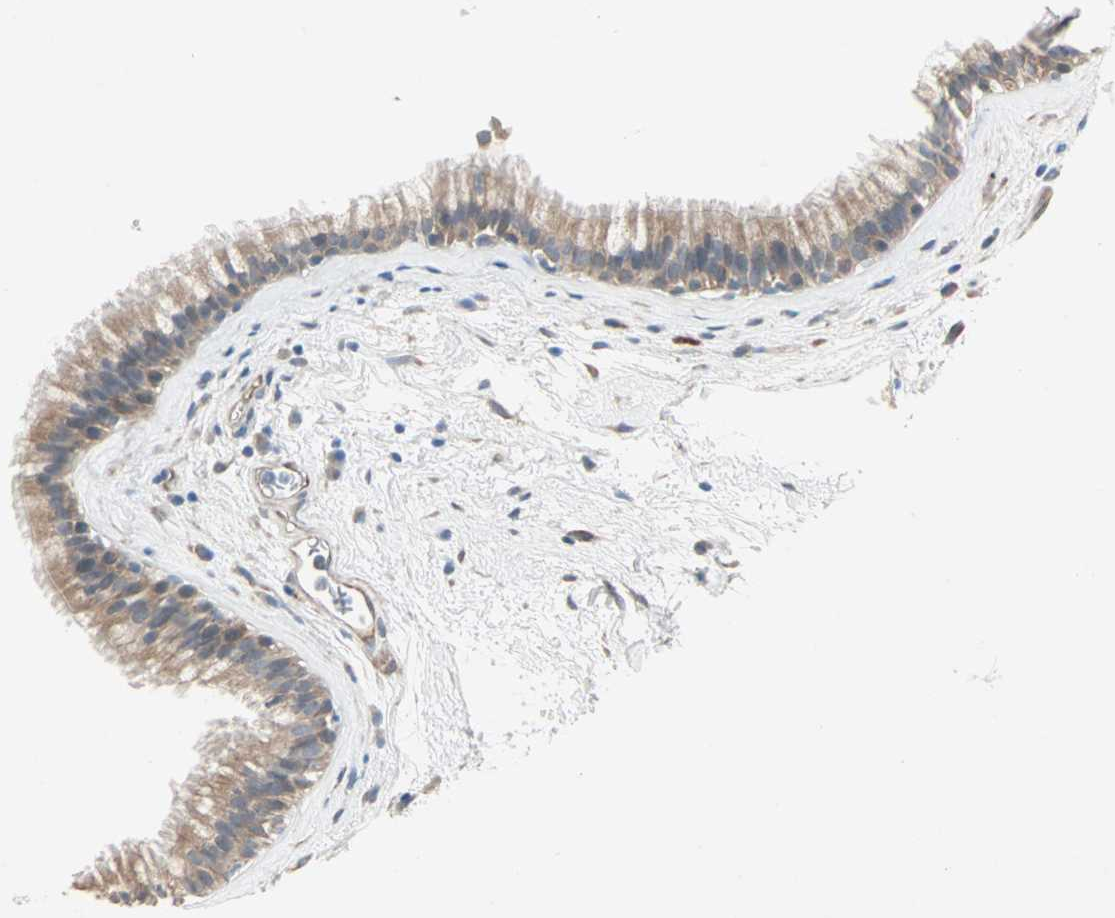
{"staining": {"intensity": "weak", "quantity": "25%-75%", "location": "cytoplasmic/membranous"}, "tissue": "nasopharynx", "cell_type": "Respiratory epithelial cells", "image_type": "normal", "snomed": [{"axis": "morphology", "description": "Normal tissue, NOS"}, {"axis": "morphology", "description": "Inflammation, NOS"}, {"axis": "topography", "description": "Nasopharynx"}], "caption": "IHC image of normal nasopharynx stained for a protein (brown), which displays low levels of weak cytoplasmic/membranous positivity in about 25%-75% of respiratory epithelial cells.", "gene": "JMJD7", "patient": {"sex": "male", "age": 48}}